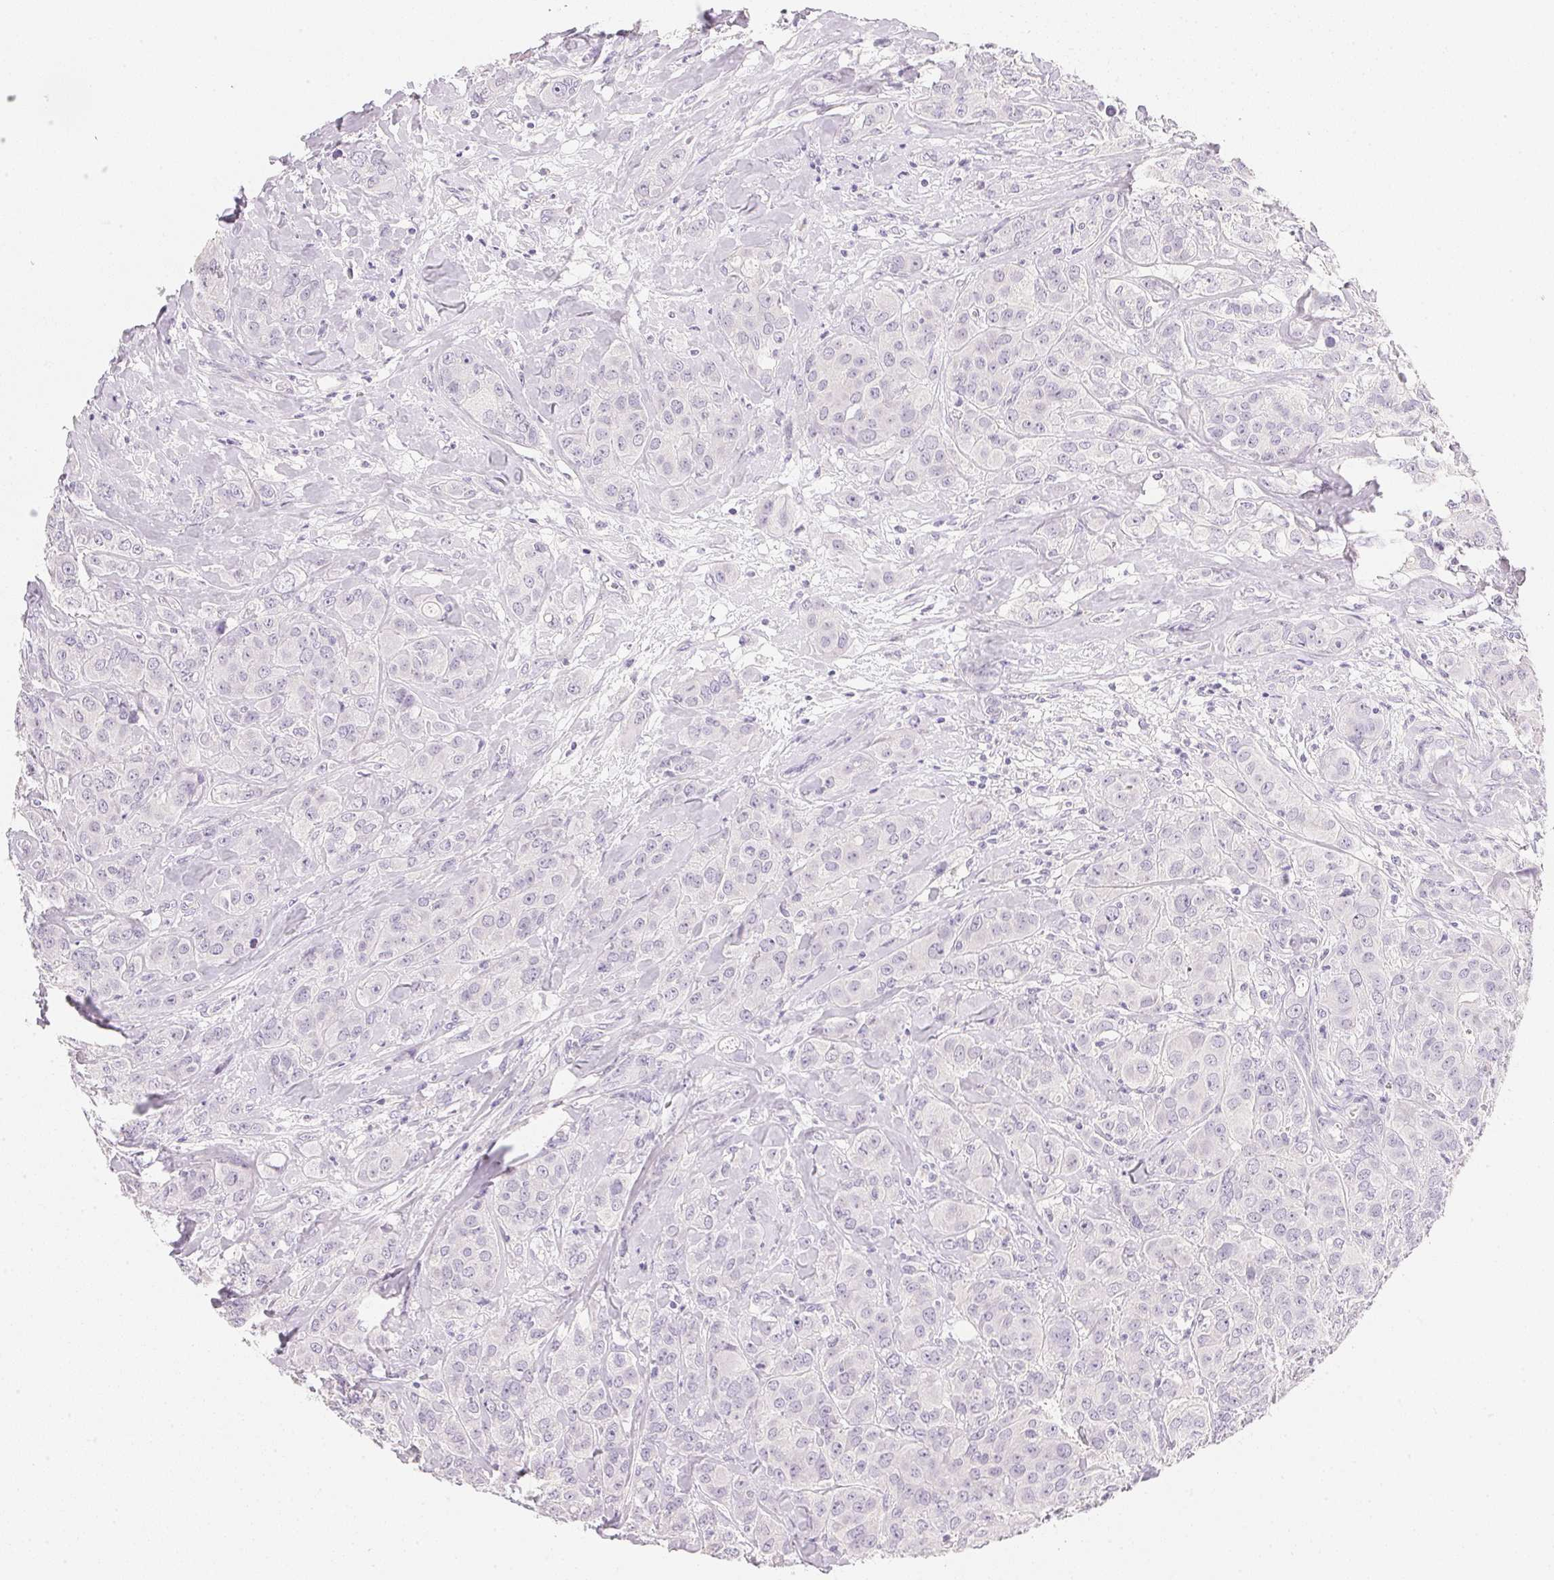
{"staining": {"intensity": "negative", "quantity": "none", "location": "none"}, "tissue": "breast cancer", "cell_type": "Tumor cells", "image_type": "cancer", "snomed": [{"axis": "morphology", "description": "Normal tissue, NOS"}, {"axis": "morphology", "description": "Duct carcinoma"}, {"axis": "topography", "description": "Breast"}], "caption": "A histopathology image of breast invasive ductal carcinoma stained for a protein displays no brown staining in tumor cells.", "gene": "ACP3", "patient": {"sex": "female", "age": 43}}